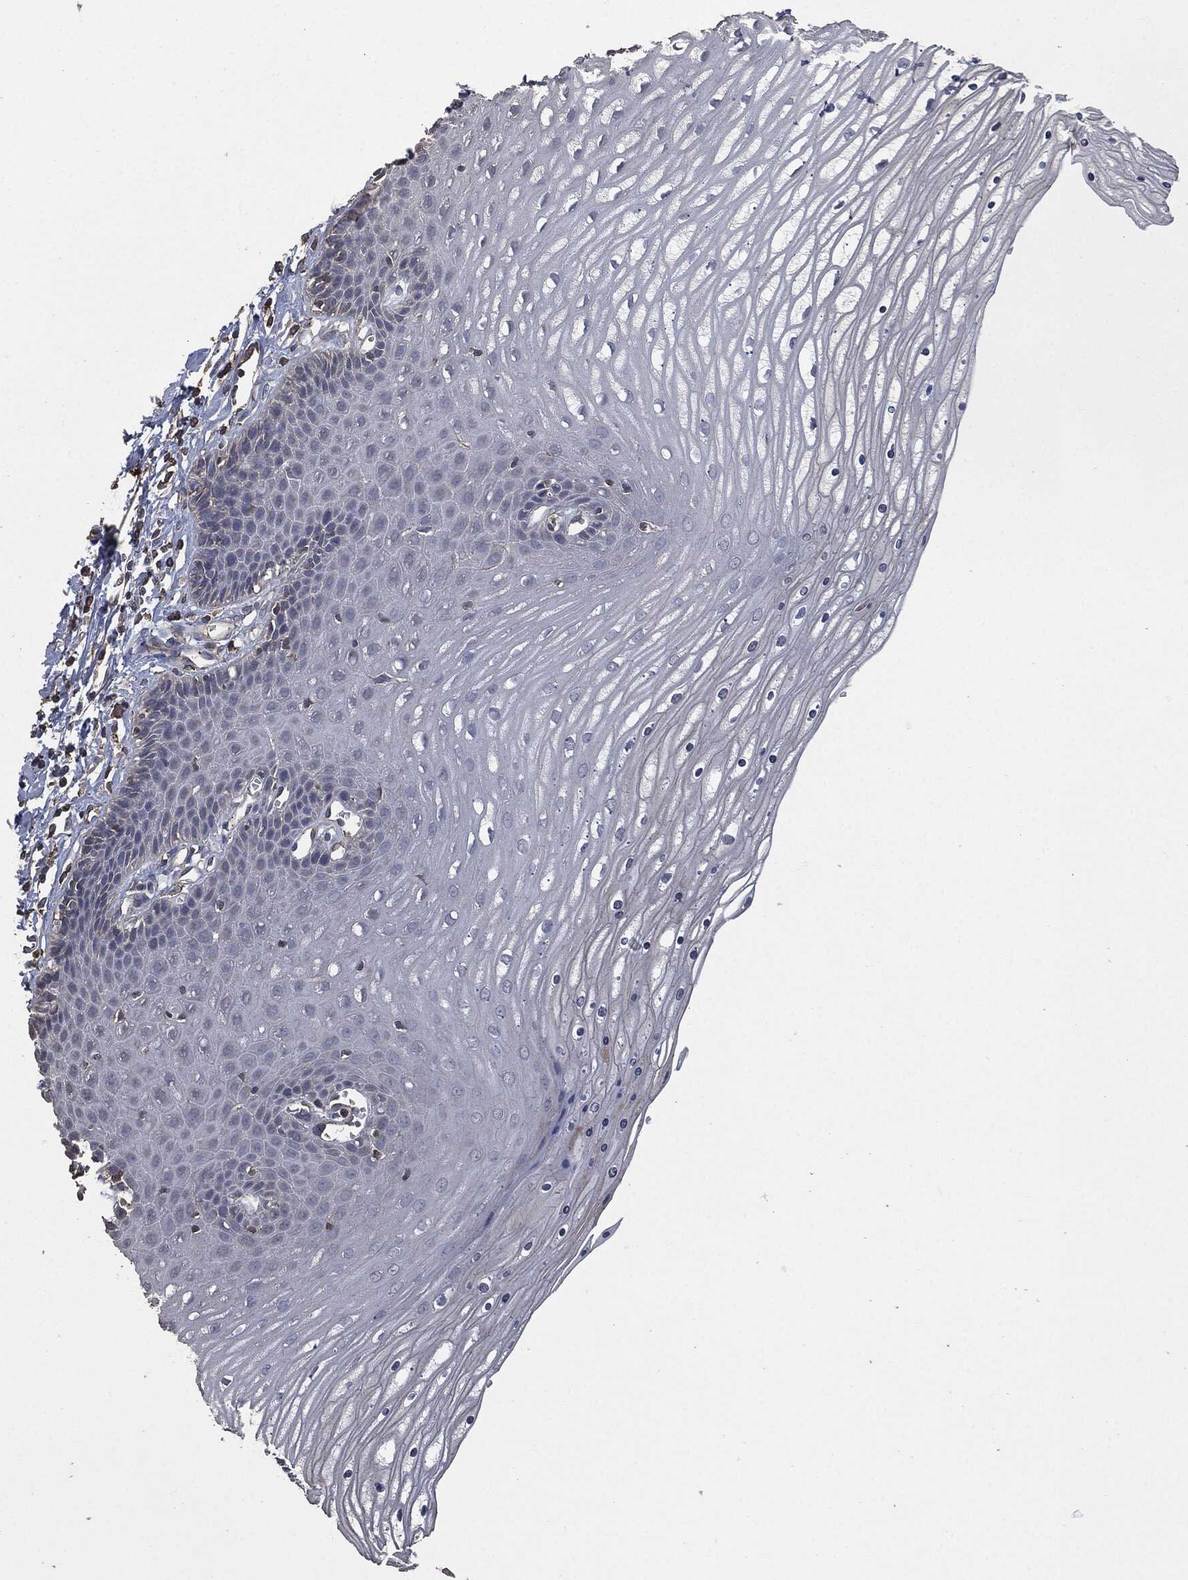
{"staining": {"intensity": "negative", "quantity": "none", "location": "none"}, "tissue": "cervix", "cell_type": "Glandular cells", "image_type": "normal", "snomed": [{"axis": "morphology", "description": "Normal tissue, NOS"}, {"axis": "topography", "description": "Cervix"}], "caption": "Image shows no protein staining in glandular cells of normal cervix. (DAB immunohistochemistry (IHC) with hematoxylin counter stain).", "gene": "MSLN", "patient": {"sex": "female", "age": 35}}